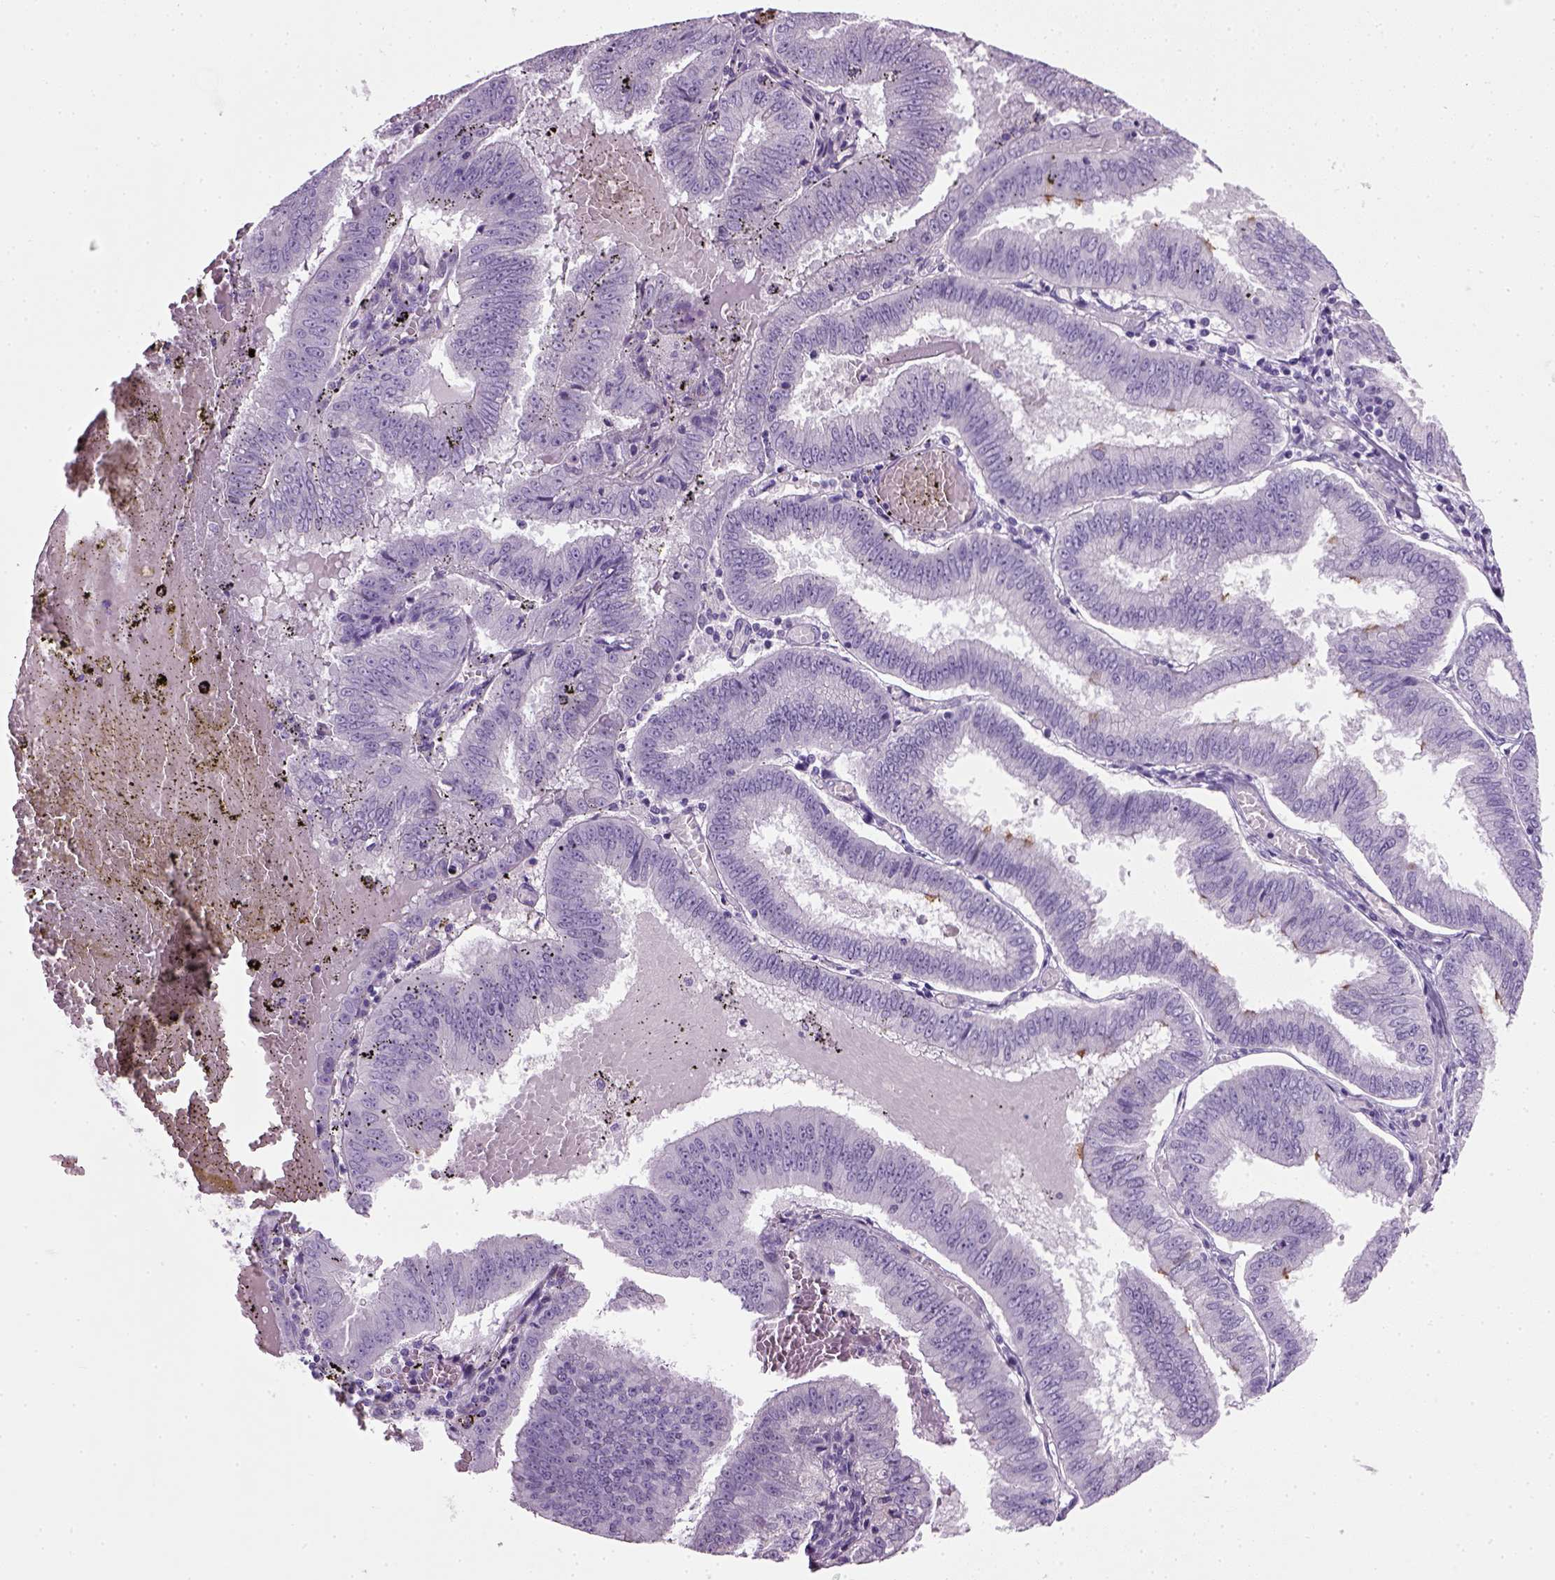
{"staining": {"intensity": "negative", "quantity": "none", "location": "none"}, "tissue": "endometrial cancer", "cell_type": "Tumor cells", "image_type": "cancer", "snomed": [{"axis": "morphology", "description": "Adenocarcinoma, NOS"}, {"axis": "topography", "description": "Endometrium"}], "caption": "Immunohistochemistry of endometrial cancer reveals no positivity in tumor cells.", "gene": "FAM161A", "patient": {"sex": "female", "age": 66}}